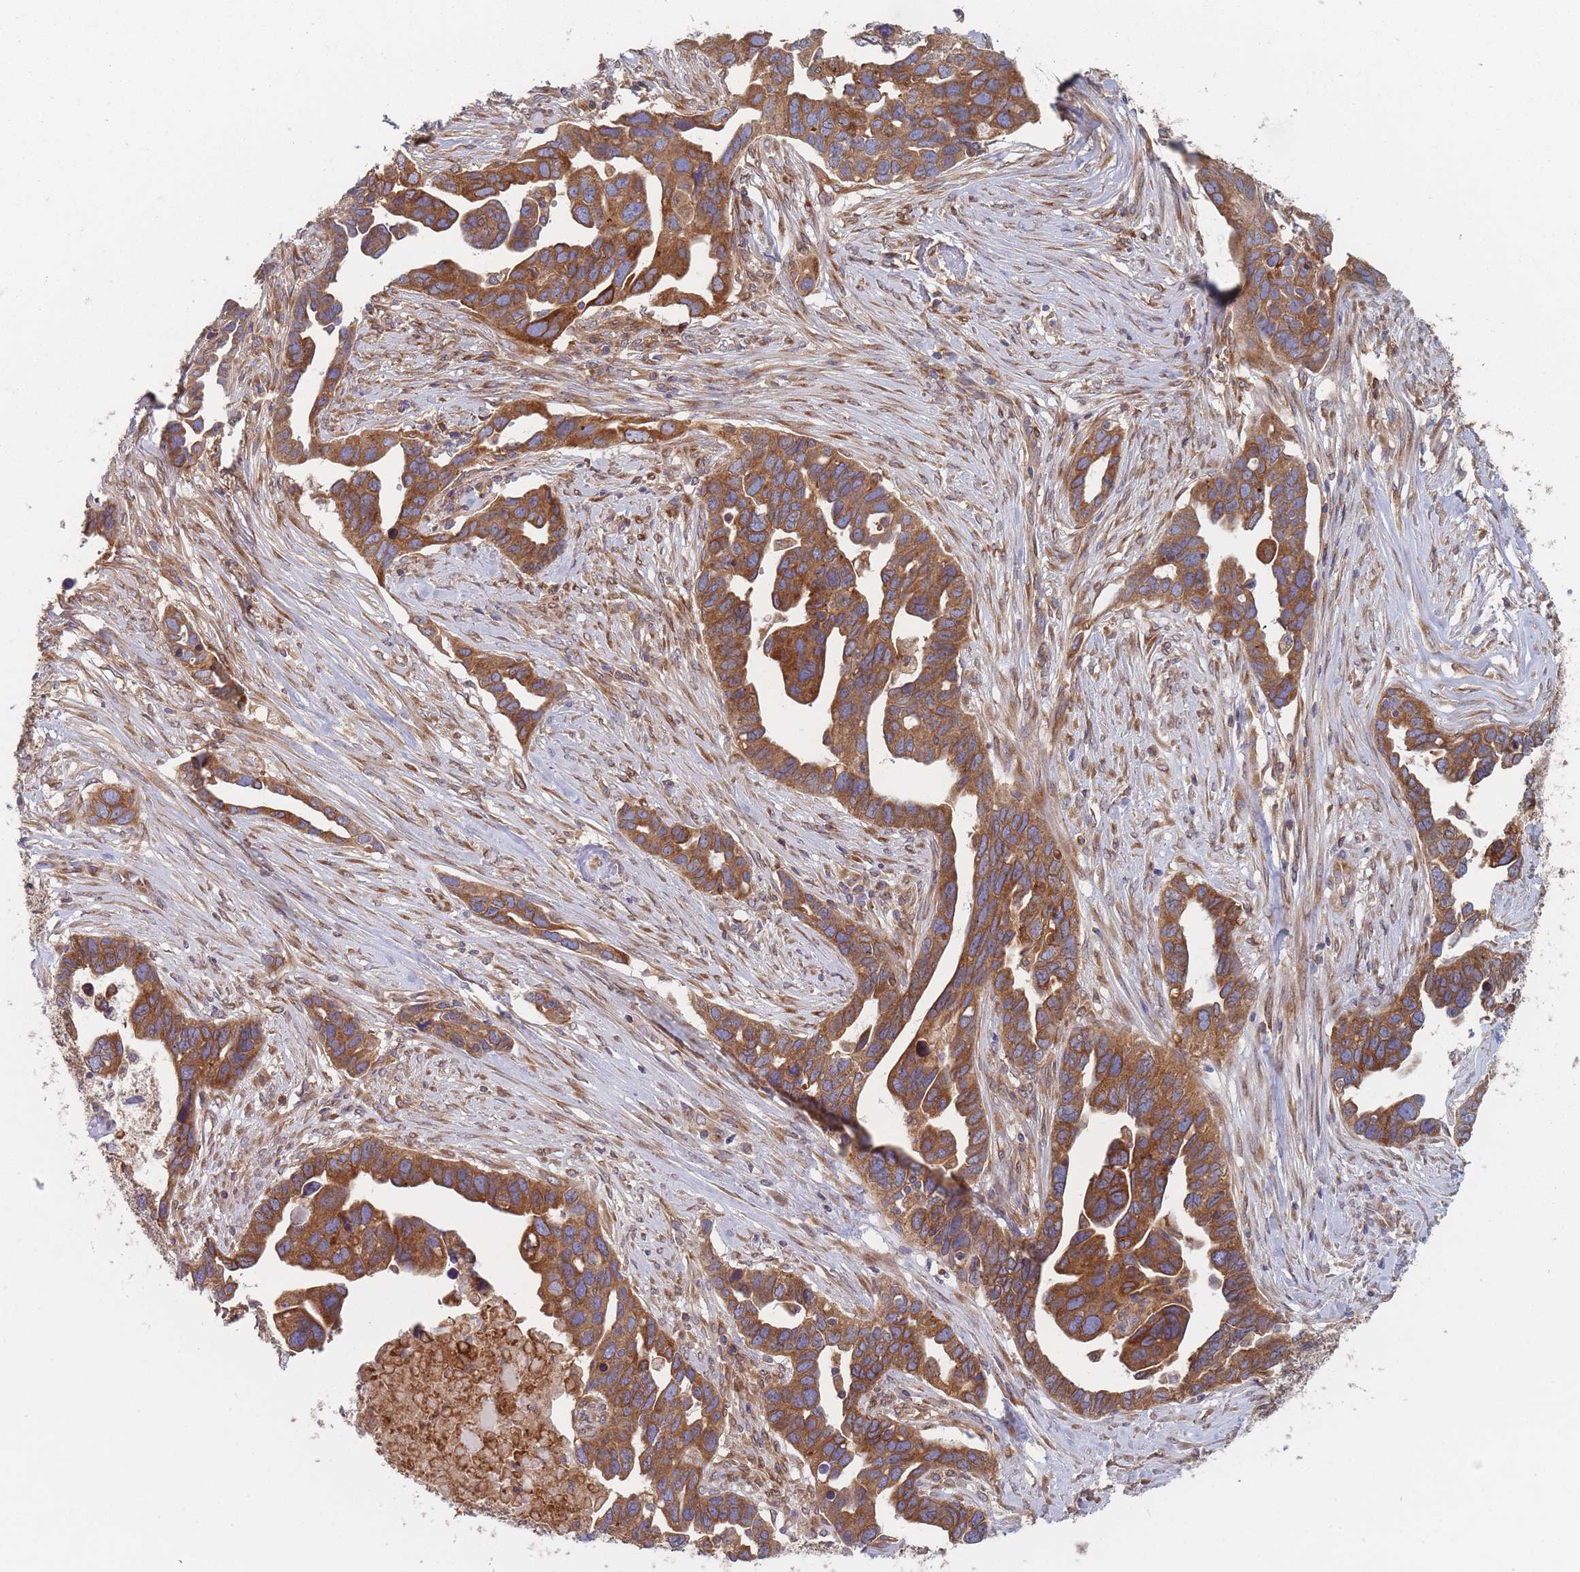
{"staining": {"intensity": "strong", "quantity": ">75%", "location": "cytoplasmic/membranous"}, "tissue": "ovarian cancer", "cell_type": "Tumor cells", "image_type": "cancer", "snomed": [{"axis": "morphology", "description": "Cystadenocarcinoma, serous, NOS"}, {"axis": "topography", "description": "Ovary"}], "caption": "Immunohistochemistry micrograph of ovarian cancer (serous cystadenocarcinoma) stained for a protein (brown), which shows high levels of strong cytoplasmic/membranous staining in approximately >75% of tumor cells.", "gene": "KDSR", "patient": {"sex": "female", "age": 54}}